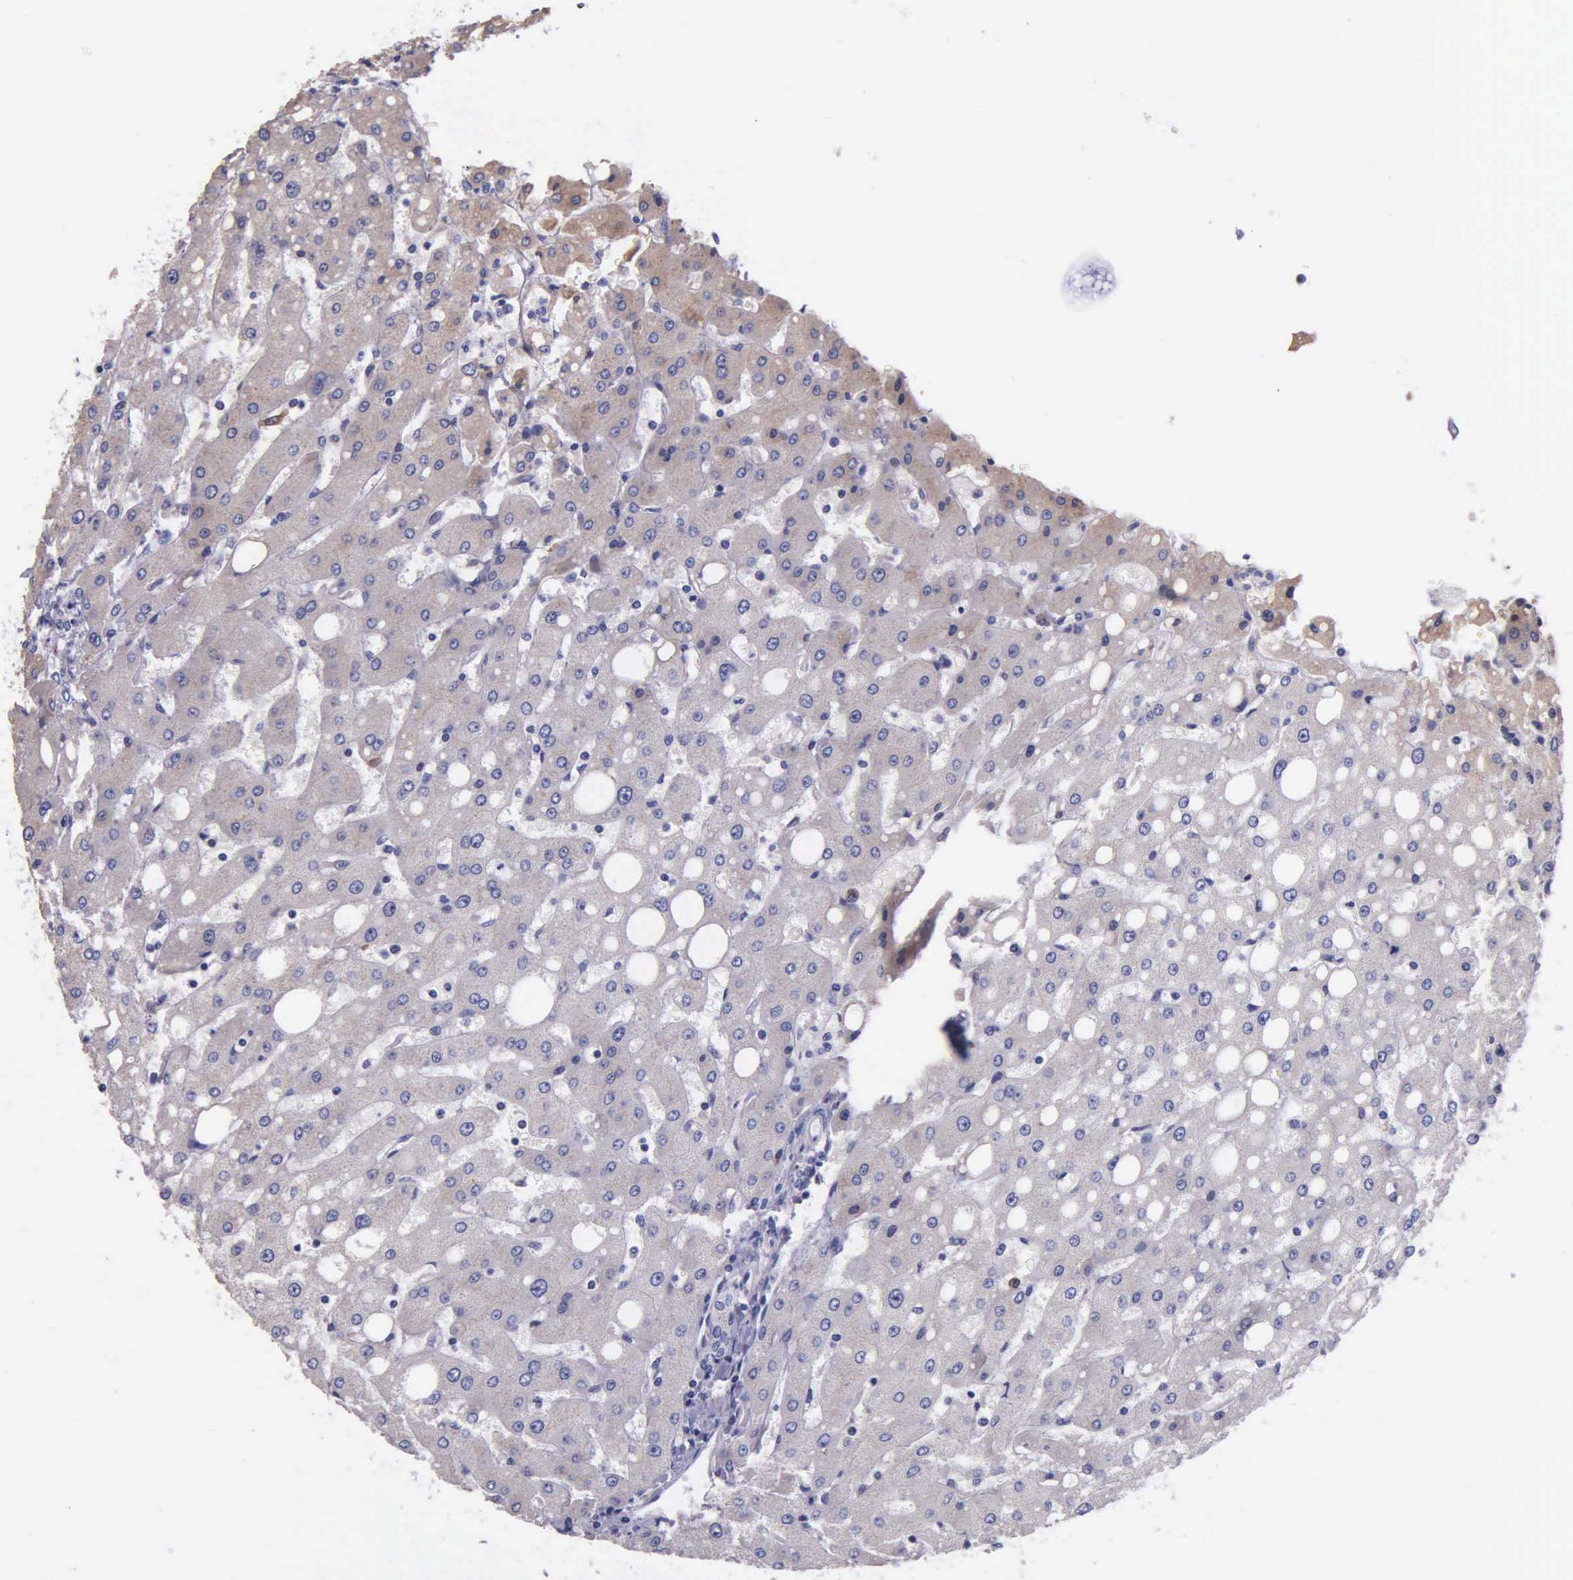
{"staining": {"intensity": "negative", "quantity": "none", "location": "none"}, "tissue": "liver", "cell_type": "Cholangiocytes", "image_type": "normal", "snomed": [{"axis": "morphology", "description": "Normal tissue, NOS"}, {"axis": "topography", "description": "Liver"}], "caption": "This is an immunohistochemistry (IHC) micrograph of normal human liver. There is no expression in cholangiocytes.", "gene": "ZC3H12B", "patient": {"sex": "male", "age": 49}}